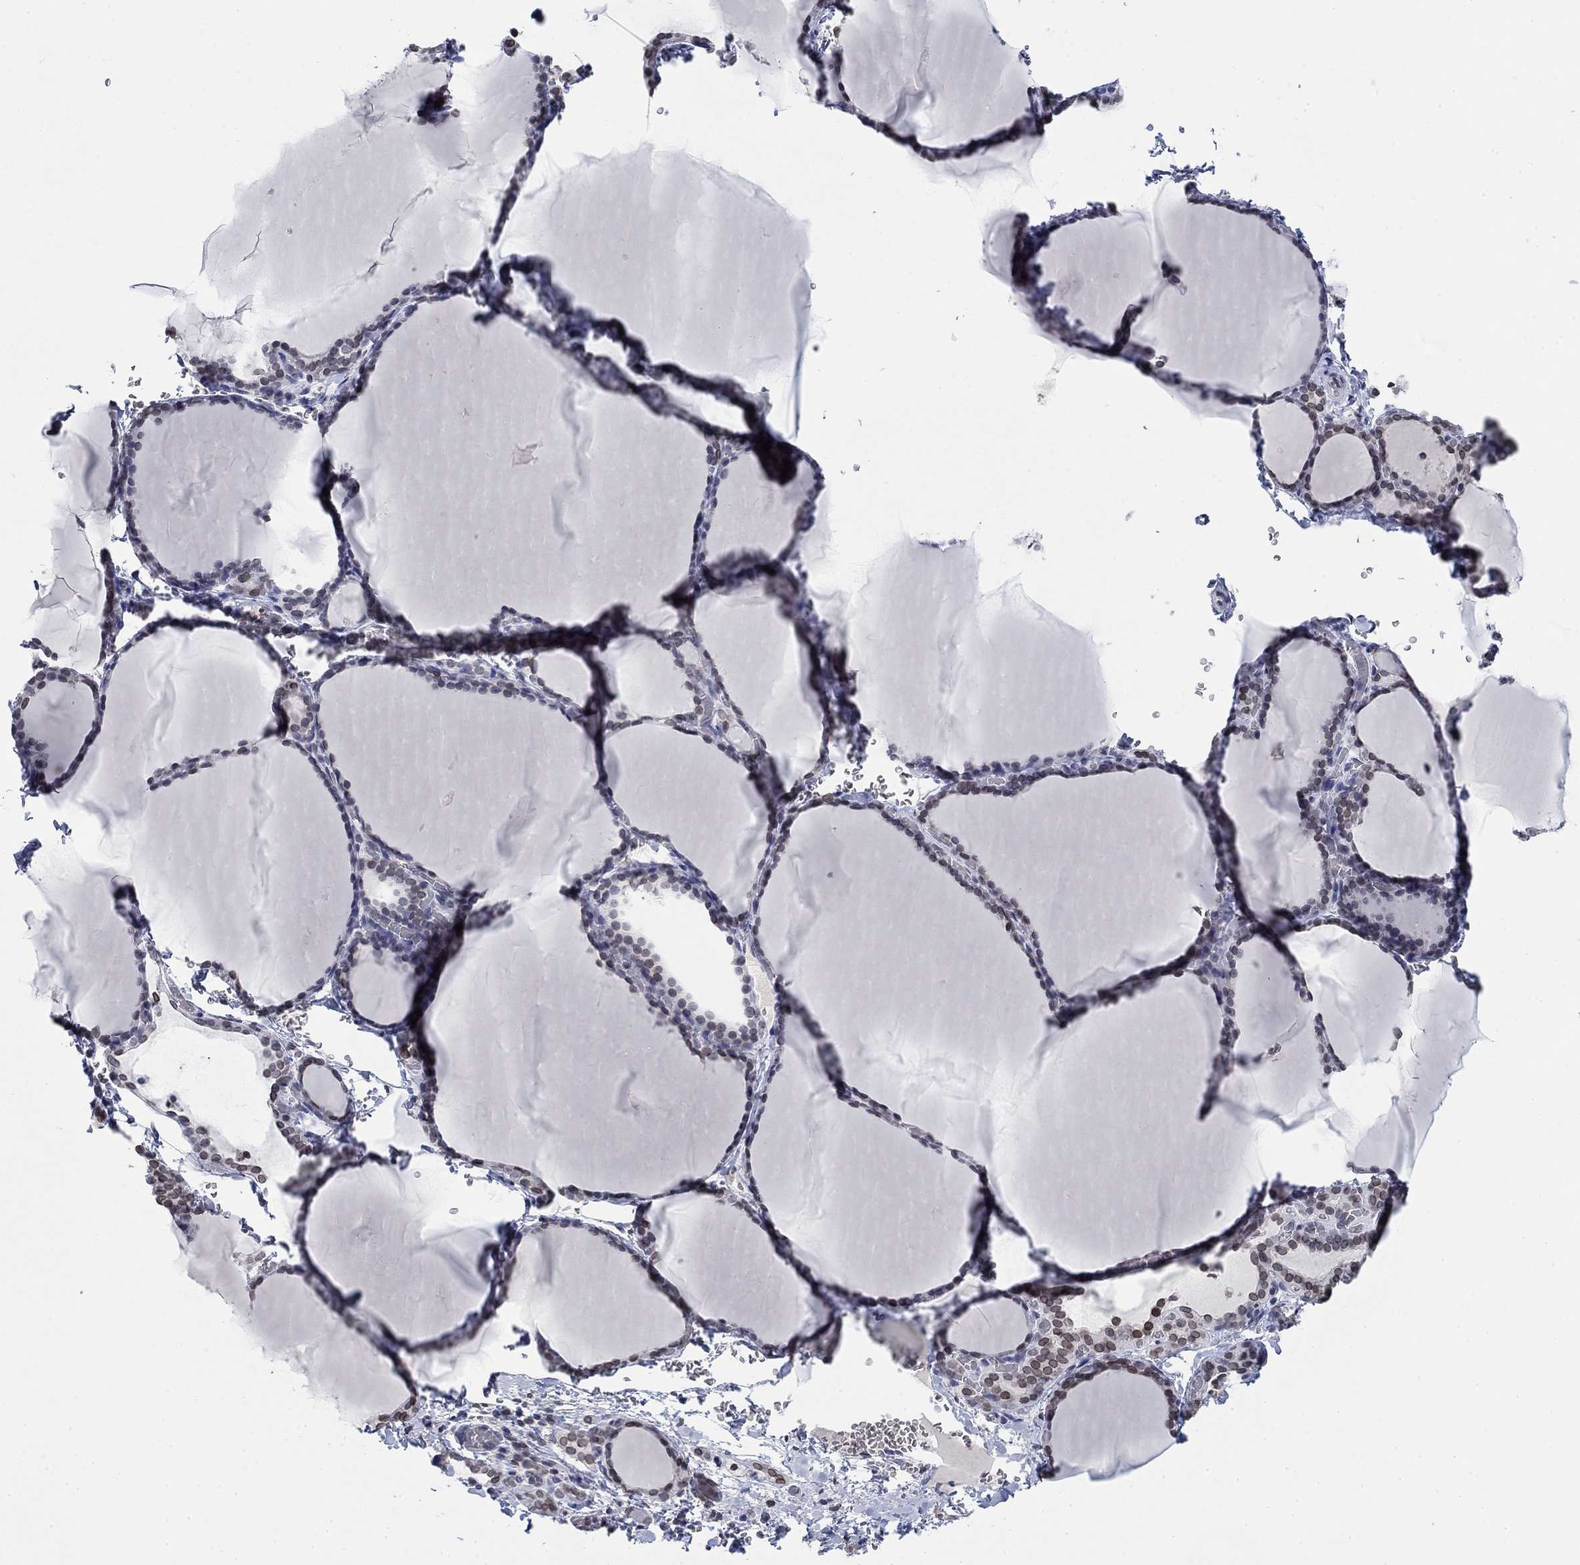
{"staining": {"intensity": "moderate", "quantity": "<25%", "location": "cytoplasmic/membranous,nuclear"}, "tissue": "thyroid gland", "cell_type": "Glandular cells", "image_type": "normal", "snomed": [{"axis": "morphology", "description": "Normal tissue, NOS"}, {"axis": "morphology", "description": "Hyperplasia, NOS"}, {"axis": "topography", "description": "Thyroid gland"}], "caption": "Immunohistochemical staining of unremarkable thyroid gland displays moderate cytoplasmic/membranous,nuclear protein staining in about <25% of glandular cells. (IHC, brightfield microscopy, high magnification).", "gene": "TOR1AIP1", "patient": {"sex": "female", "age": 27}}